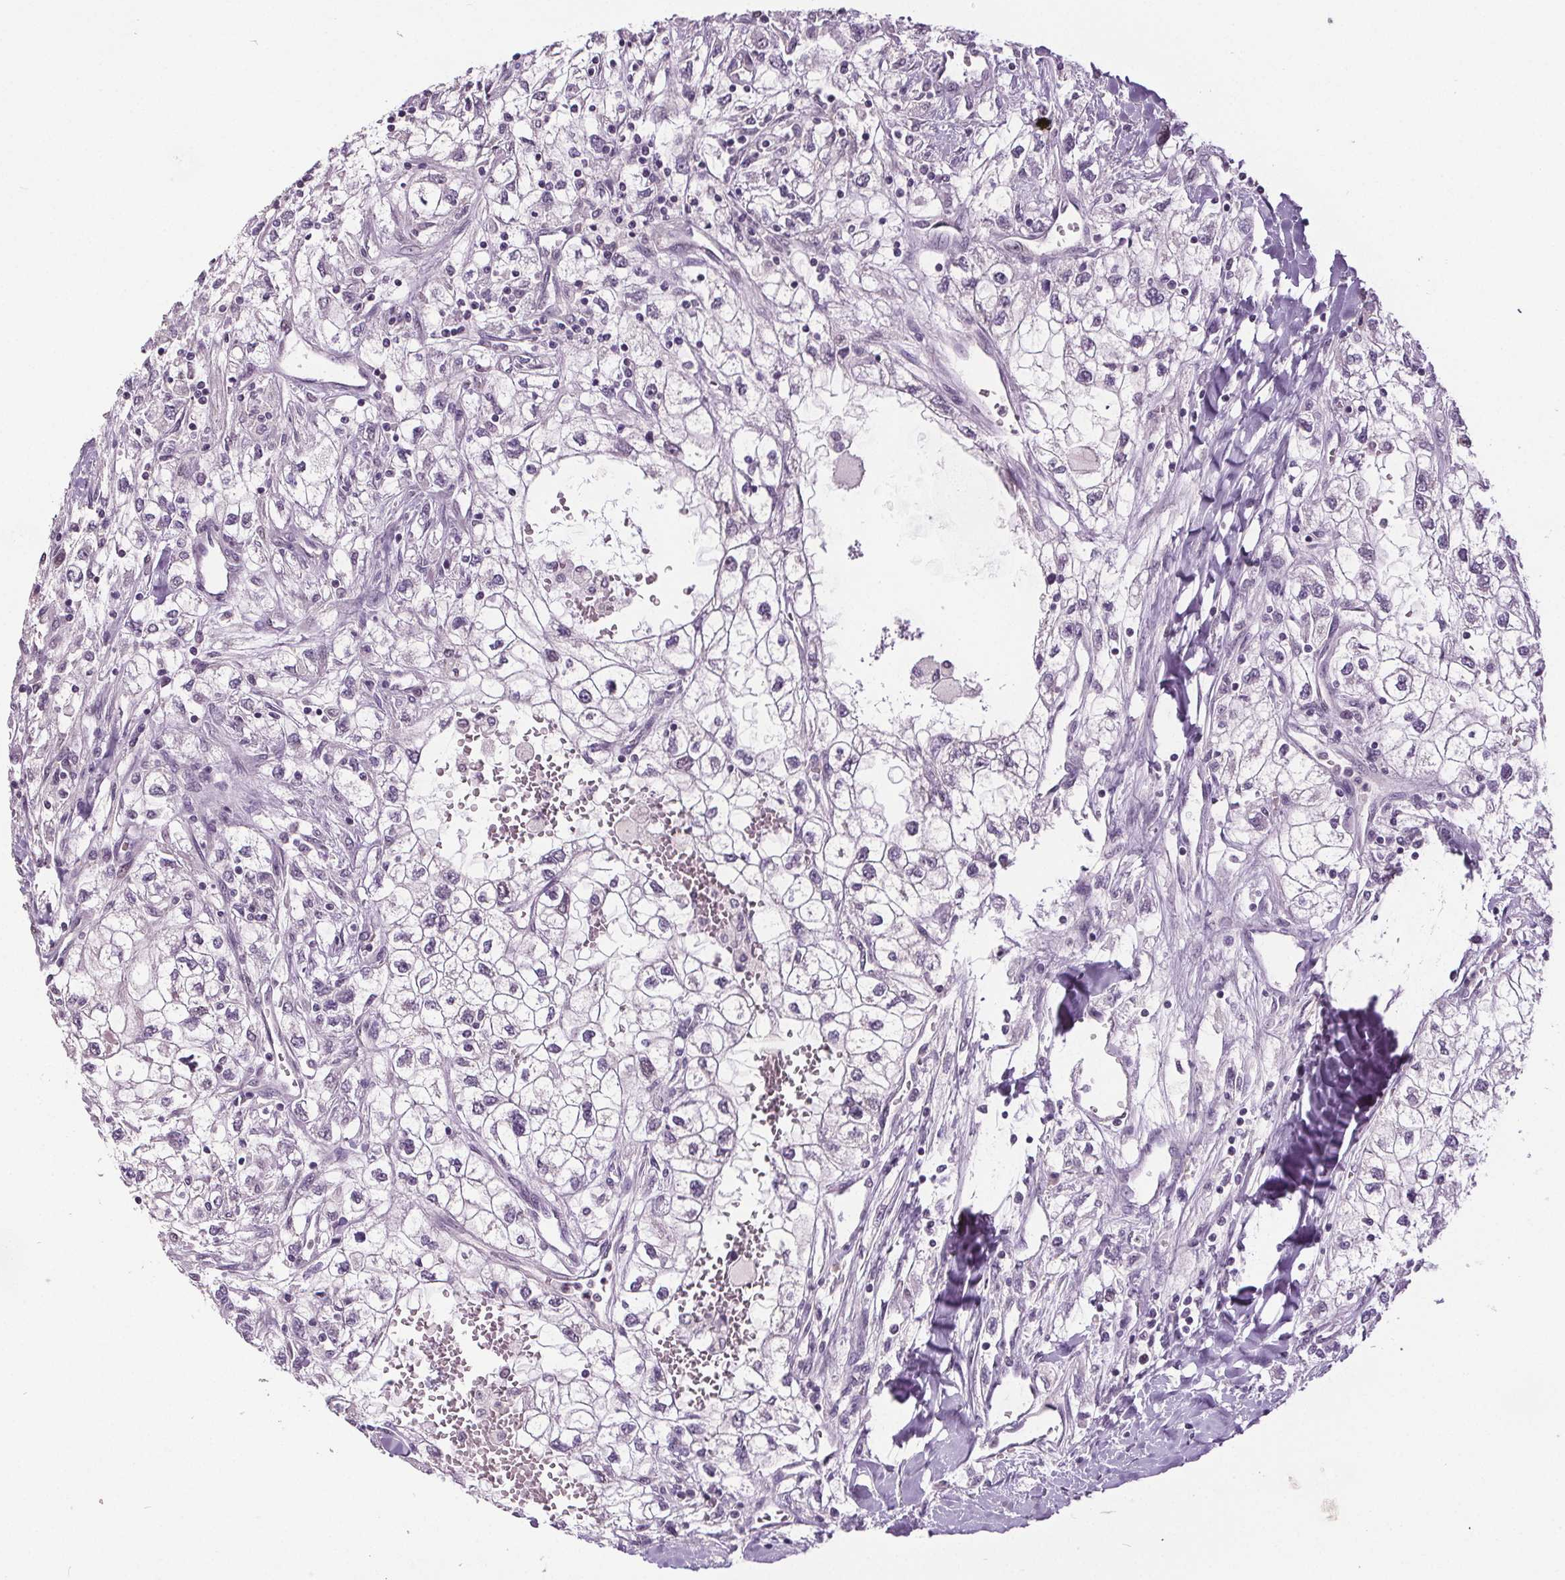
{"staining": {"intensity": "negative", "quantity": "none", "location": "none"}, "tissue": "renal cancer", "cell_type": "Tumor cells", "image_type": "cancer", "snomed": [{"axis": "morphology", "description": "Adenocarcinoma, NOS"}, {"axis": "topography", "description": "Kidney"}], "caption": "Image shows no significant protein staining in tumor cells of adenocarcinoma (renal).", "gene": "CENPF", "patient": {"sex": "male", "age": 59}}